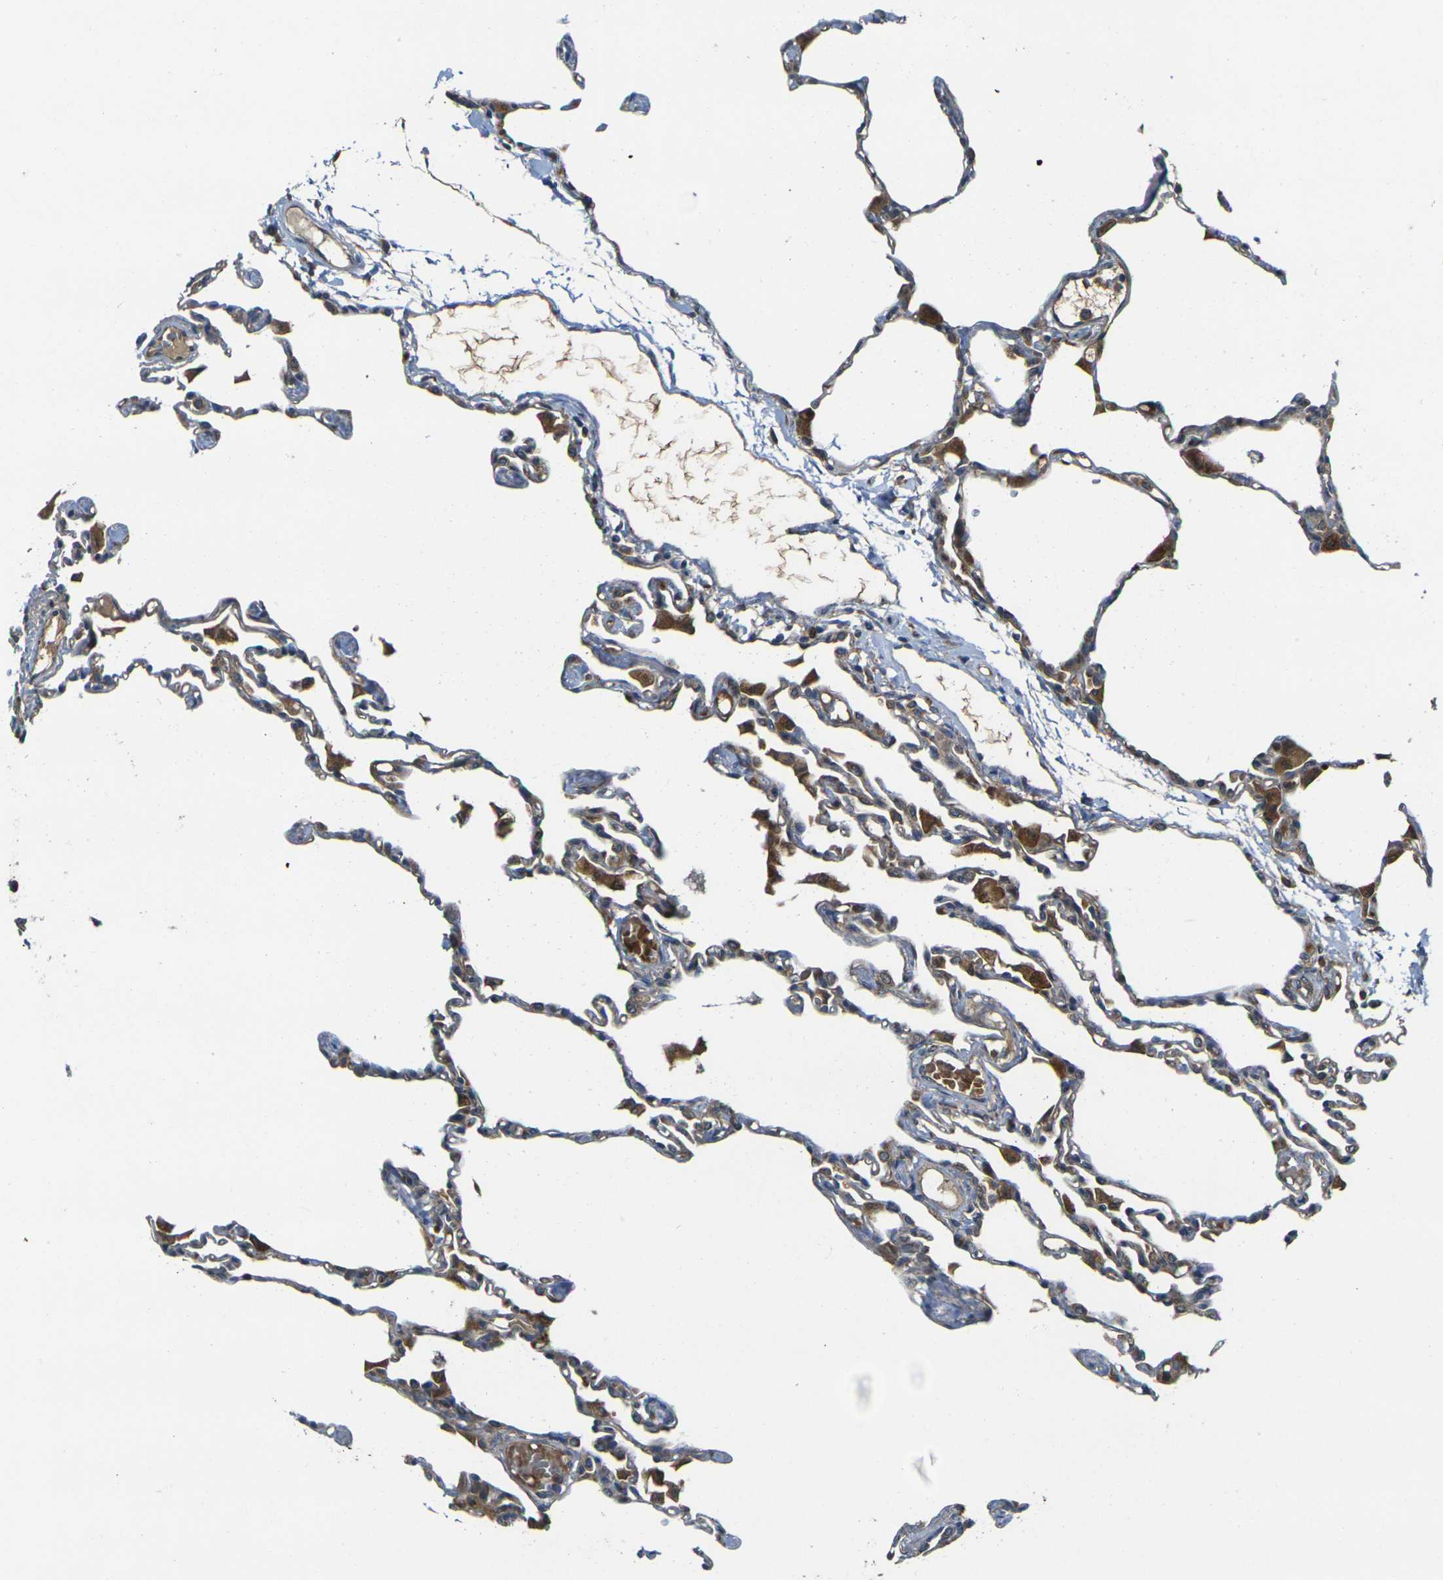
{"staining": {"intensity": "moderate", "quantity": "25%-75%", "location": "cytoplasmic/membranous"}, "tissue": "lung", "cell_type": "Alveolar cells", "image_type": "normal", "snomed": [{"axis": "morphology", "description": "Normal tissue, NOS"}, {"axis": "topography", "description": "Lung"}], "caption": "Immunohistochemistry (IHC) (DAB) staining of unremarkable human lung displays moderate cytoplasmic/membranous protein expression in approximately 25%-75% of alveolar cells. Using DAB (3,3'-diaminobenzidine) (brown) and hematoxylin (blue) stains, captured at high magnification using brightfield microscopy.", "gene": "FZD1", "patient": {"sex": "female", "age": 49}}